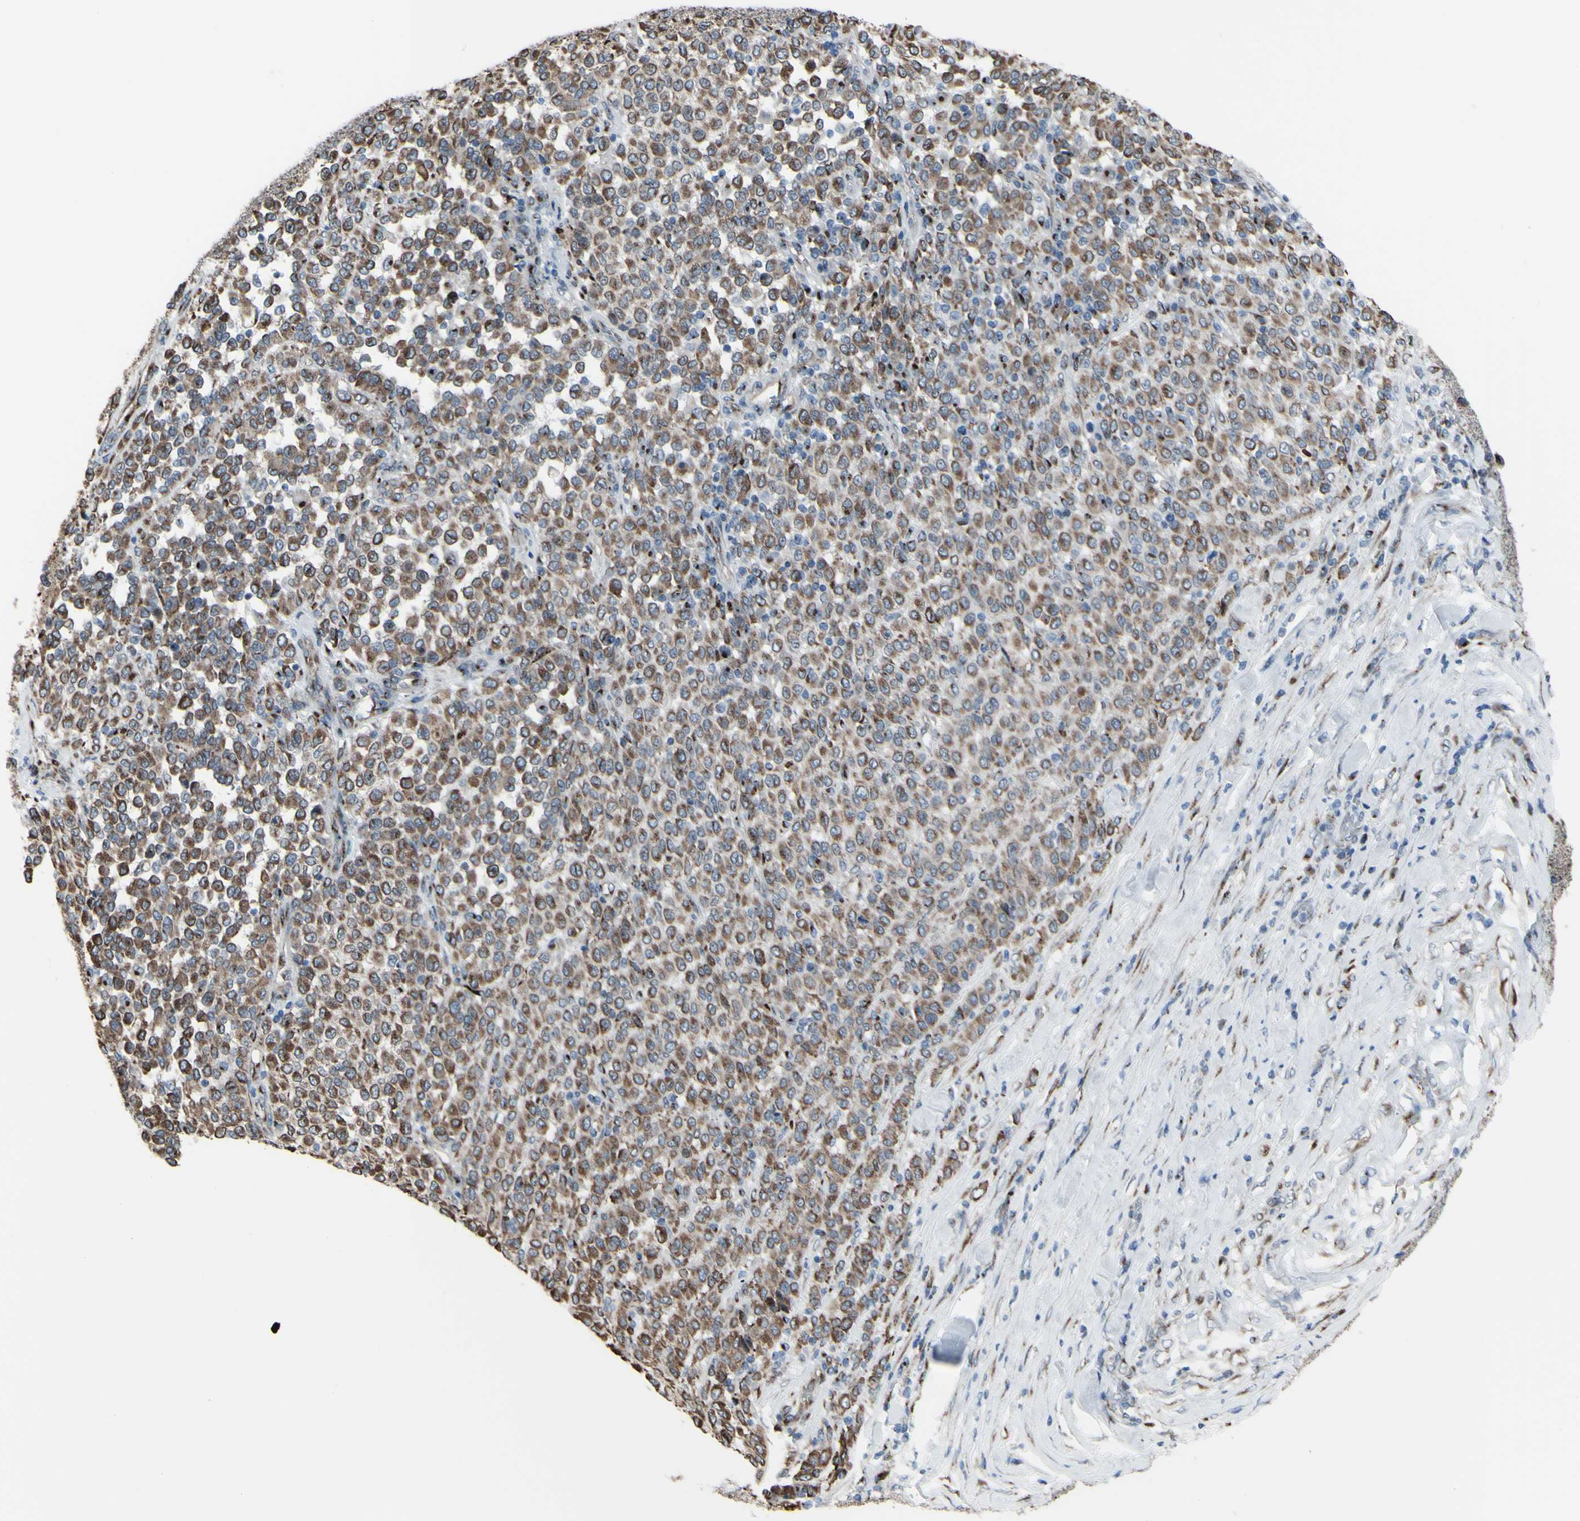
{"staining": {"intensity": "moderate", "quantity": ">75%", "location": "cytoplasmic/membranous"}, "tissue": "melanoma", "cell_type": "Tumor cells", "image_type": "cancer", "snomed": [{"axis": "morphology", "description": "Malignant melanoma, Metastatic site"}, {"axis": "topography", "description": "Pancreas"}], "caption": "Malignant melanoma (metastatic site) was stained to show a protein in brown. There is medium levels of moderate cytoplasmic/membranous positivity in approximately >75% of tumor cells. The protein is shown in brown color, while the nuclei are stained blue.", "gene": "GLG1", "patient": {"sex": "female", "age": 30}}